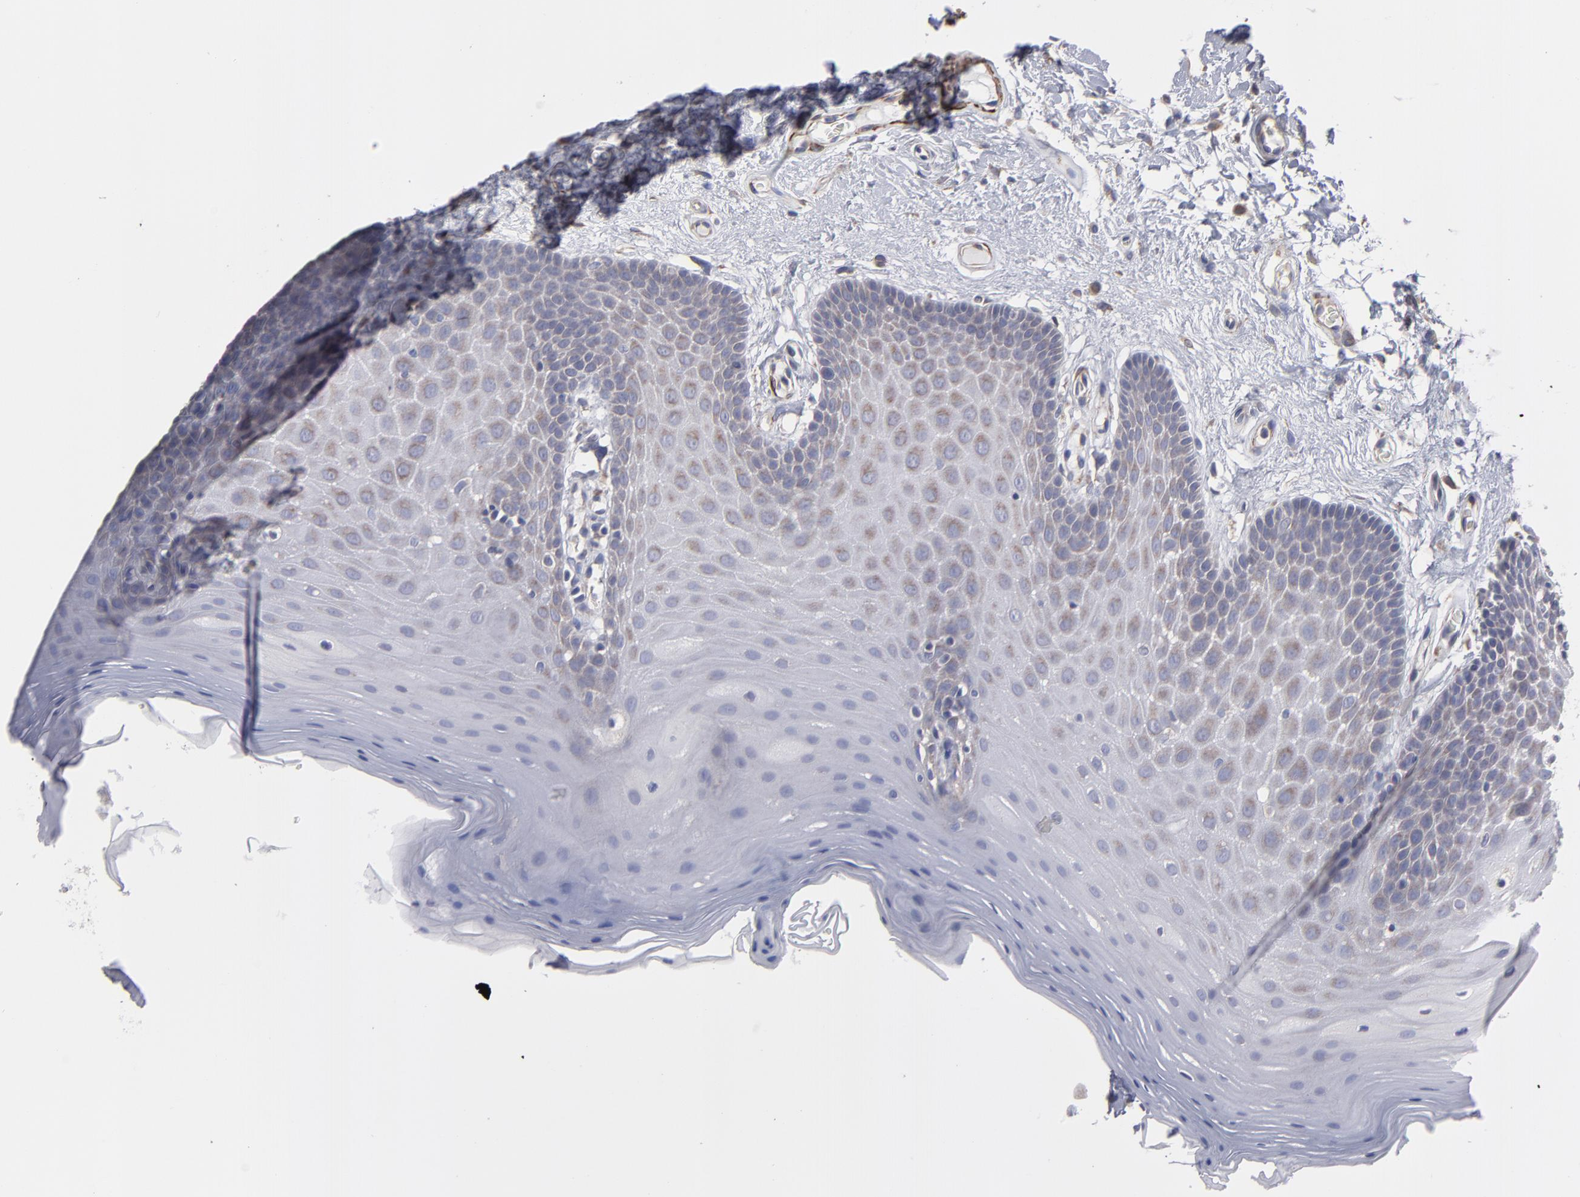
{"staining": {"intensity": "weak", "quantity": "<25%", "location": "cytoplasmic/membranous"}, "tissue": "oral mucosa", "cell_type": "Squamous epithelial cells", "image_type": "normal", "snomed": [{"axis": "morphology", "description": "Normal tissue, NOS"}, {"axis": "morphology", "description": "Squamous cell carcinoma, NOS"}, {"axis": "topography", "description": "Skeletal muscle"}, {"axis": "topography", "description": "Oral tissue"}, {"axis": "topography", "description": "Head-Neck"}], "caption": "High magnification brightfield microscopy of unremarkable oral mucosa stained with DAB (brown) and counterstained with hematoxylin (blue): squamous epithelial cells show no significant staining. (IHC, brightfield microscopy, high magnification).", "gene": "SLMAP", "patient": {"sex": "male", "age": 71}}